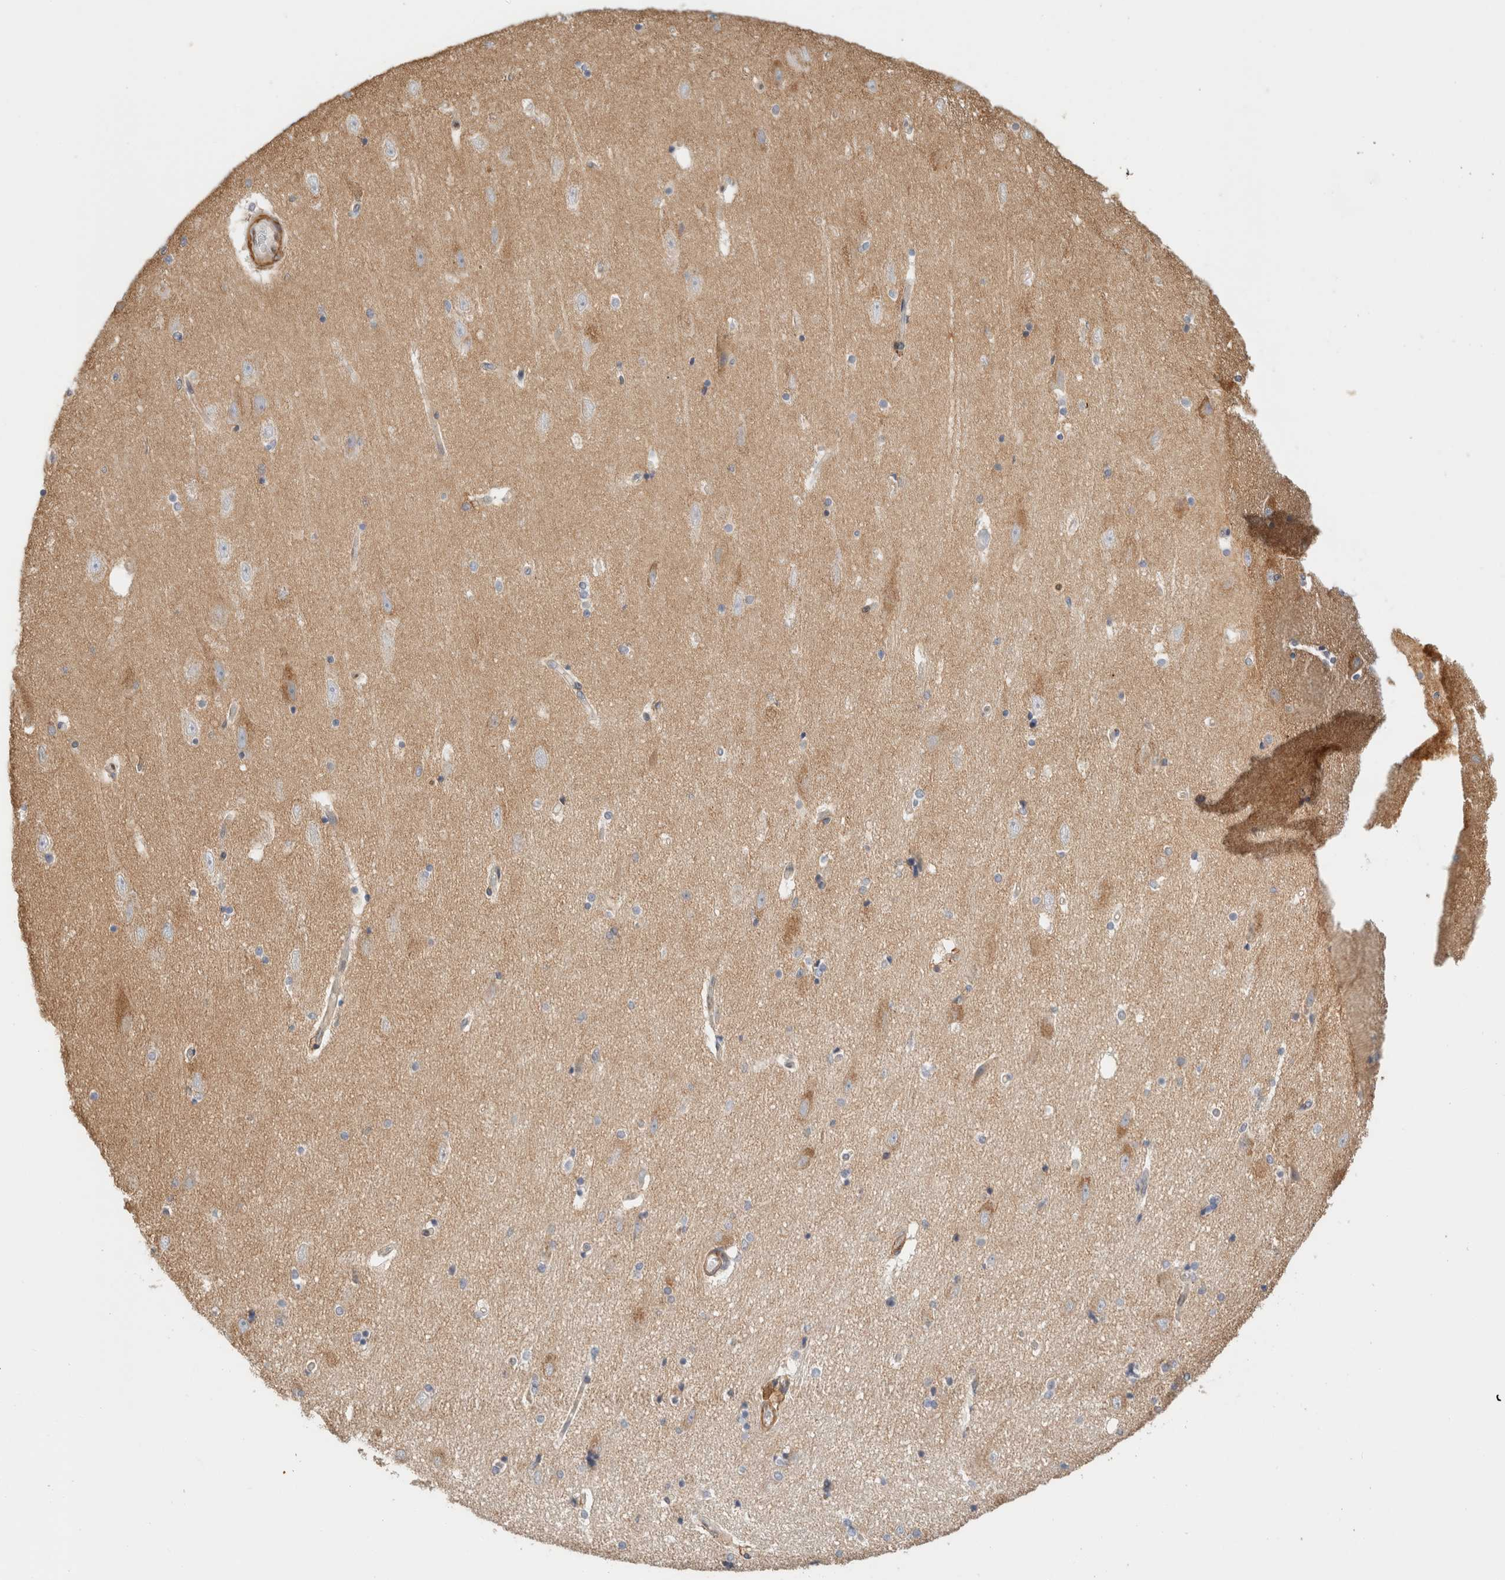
{"staining": {"intensity": "negative", "quantity": "none", "location": "none"}, "tissue": "hippocampus", "cell_type": "Glial cells", "image_type": "normal", "snomed": [{"axis": "morphology", "description": "Normal tissue, NOS"}, {"axis": "topography", "description": "Hippocampus"}], "caption": "DAB (3,3'-diaminobenzidine) immunohistochemical staining of benign hippocampus displays no significant positivity in glial cells.", "gene": "ID3", "patient": {"sex": "female", "age": 54}}